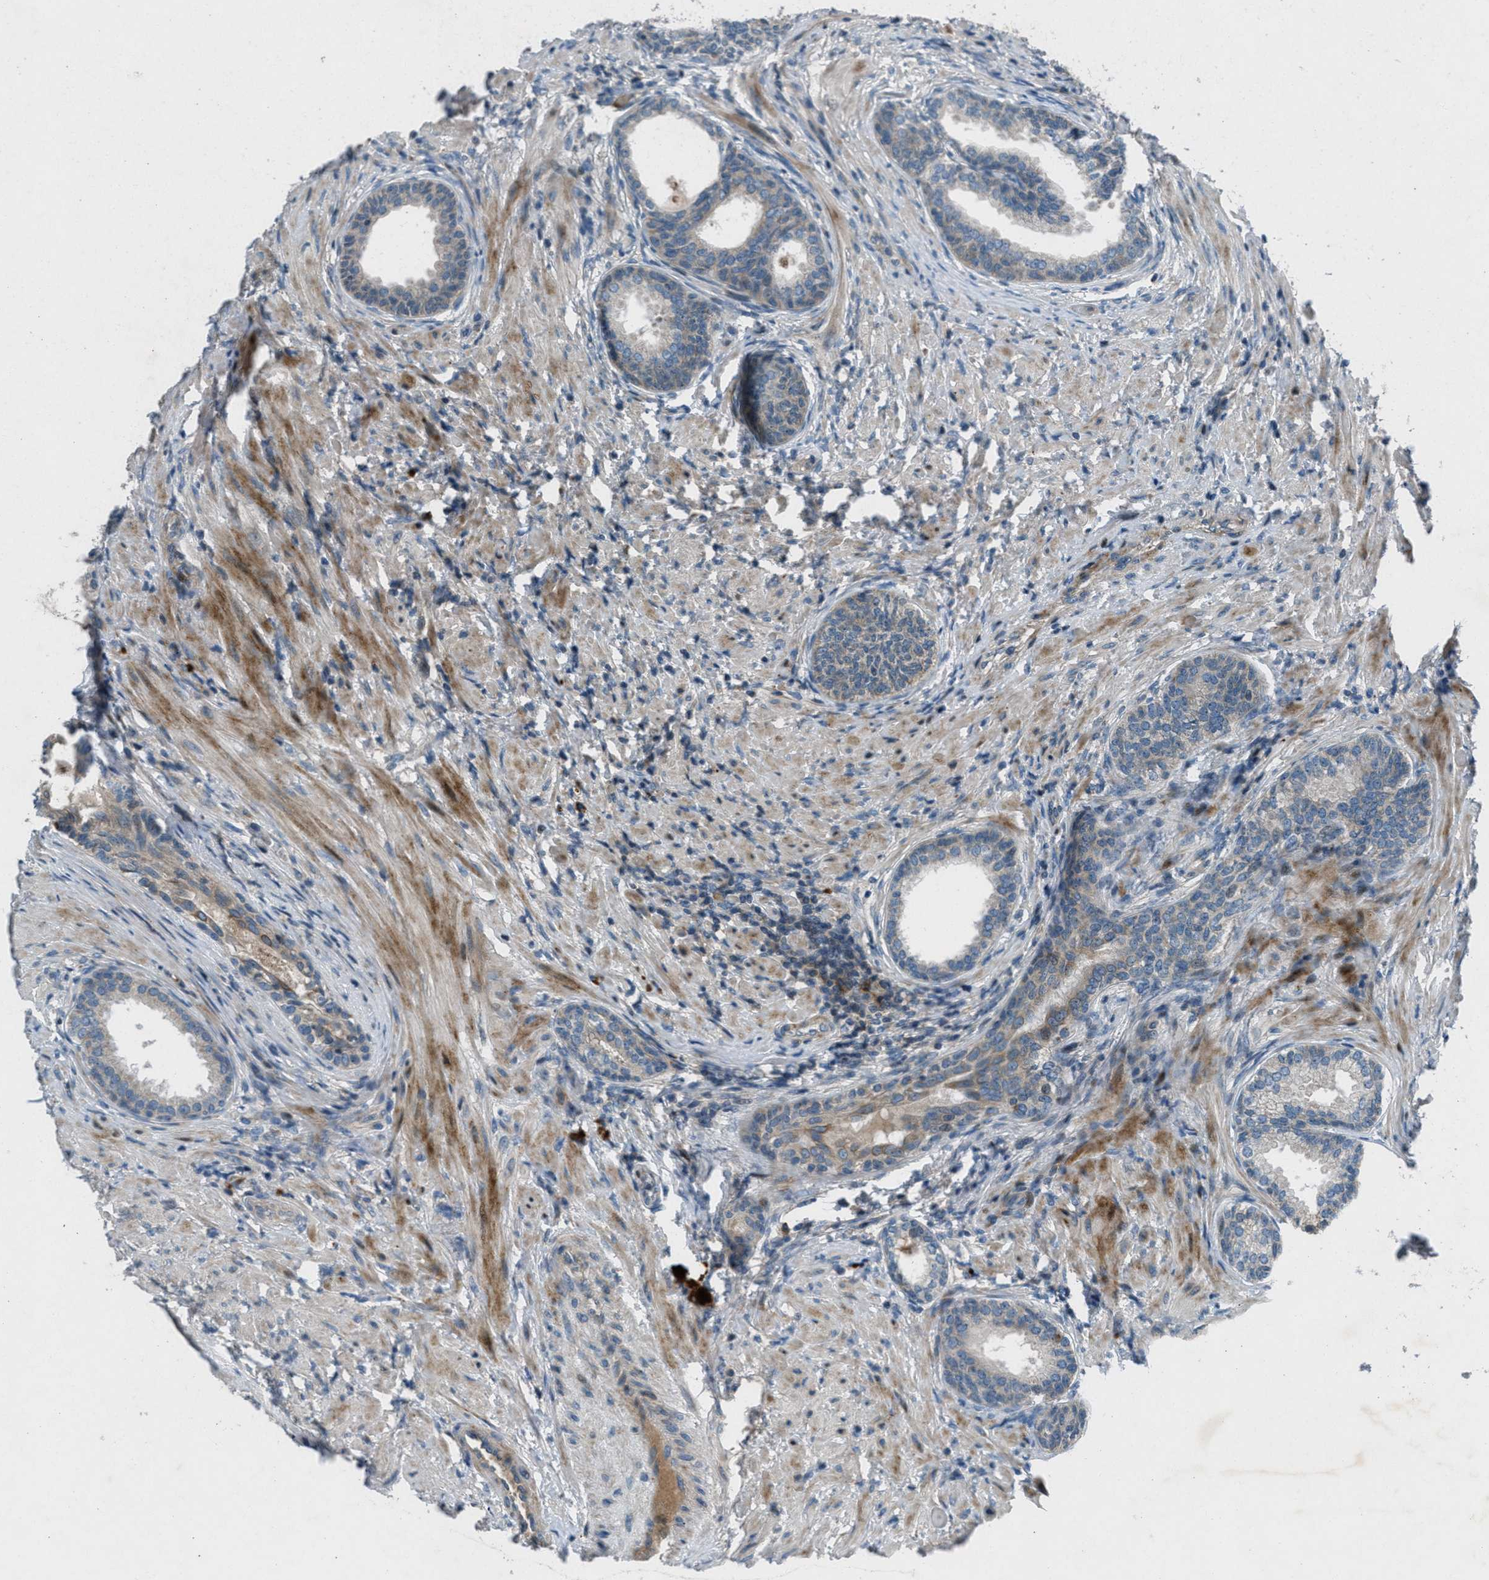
{"staining": {"intensity": "moderate", "quantity": "<25%", "location": "cytoplasmic/membranous"}, "tissue": "prostate", "cell_type": "Glandular cells", "image_type": "normal", "snomed": [{"axis": "morphology", "description": "Normal tissue, NOS"}, {"axis": "topography", "description": "Prostate"}], "caption": "Immunohistochemistry (IHC) histopathology image of normal human prostate stained for a protein (brown), which displays low levels of moderate cytoplasmic/membranous expression in approximately <25% of glandular cells.", "gene": "CLEC2D", "patient": {"sex": "male", "age": 76}}